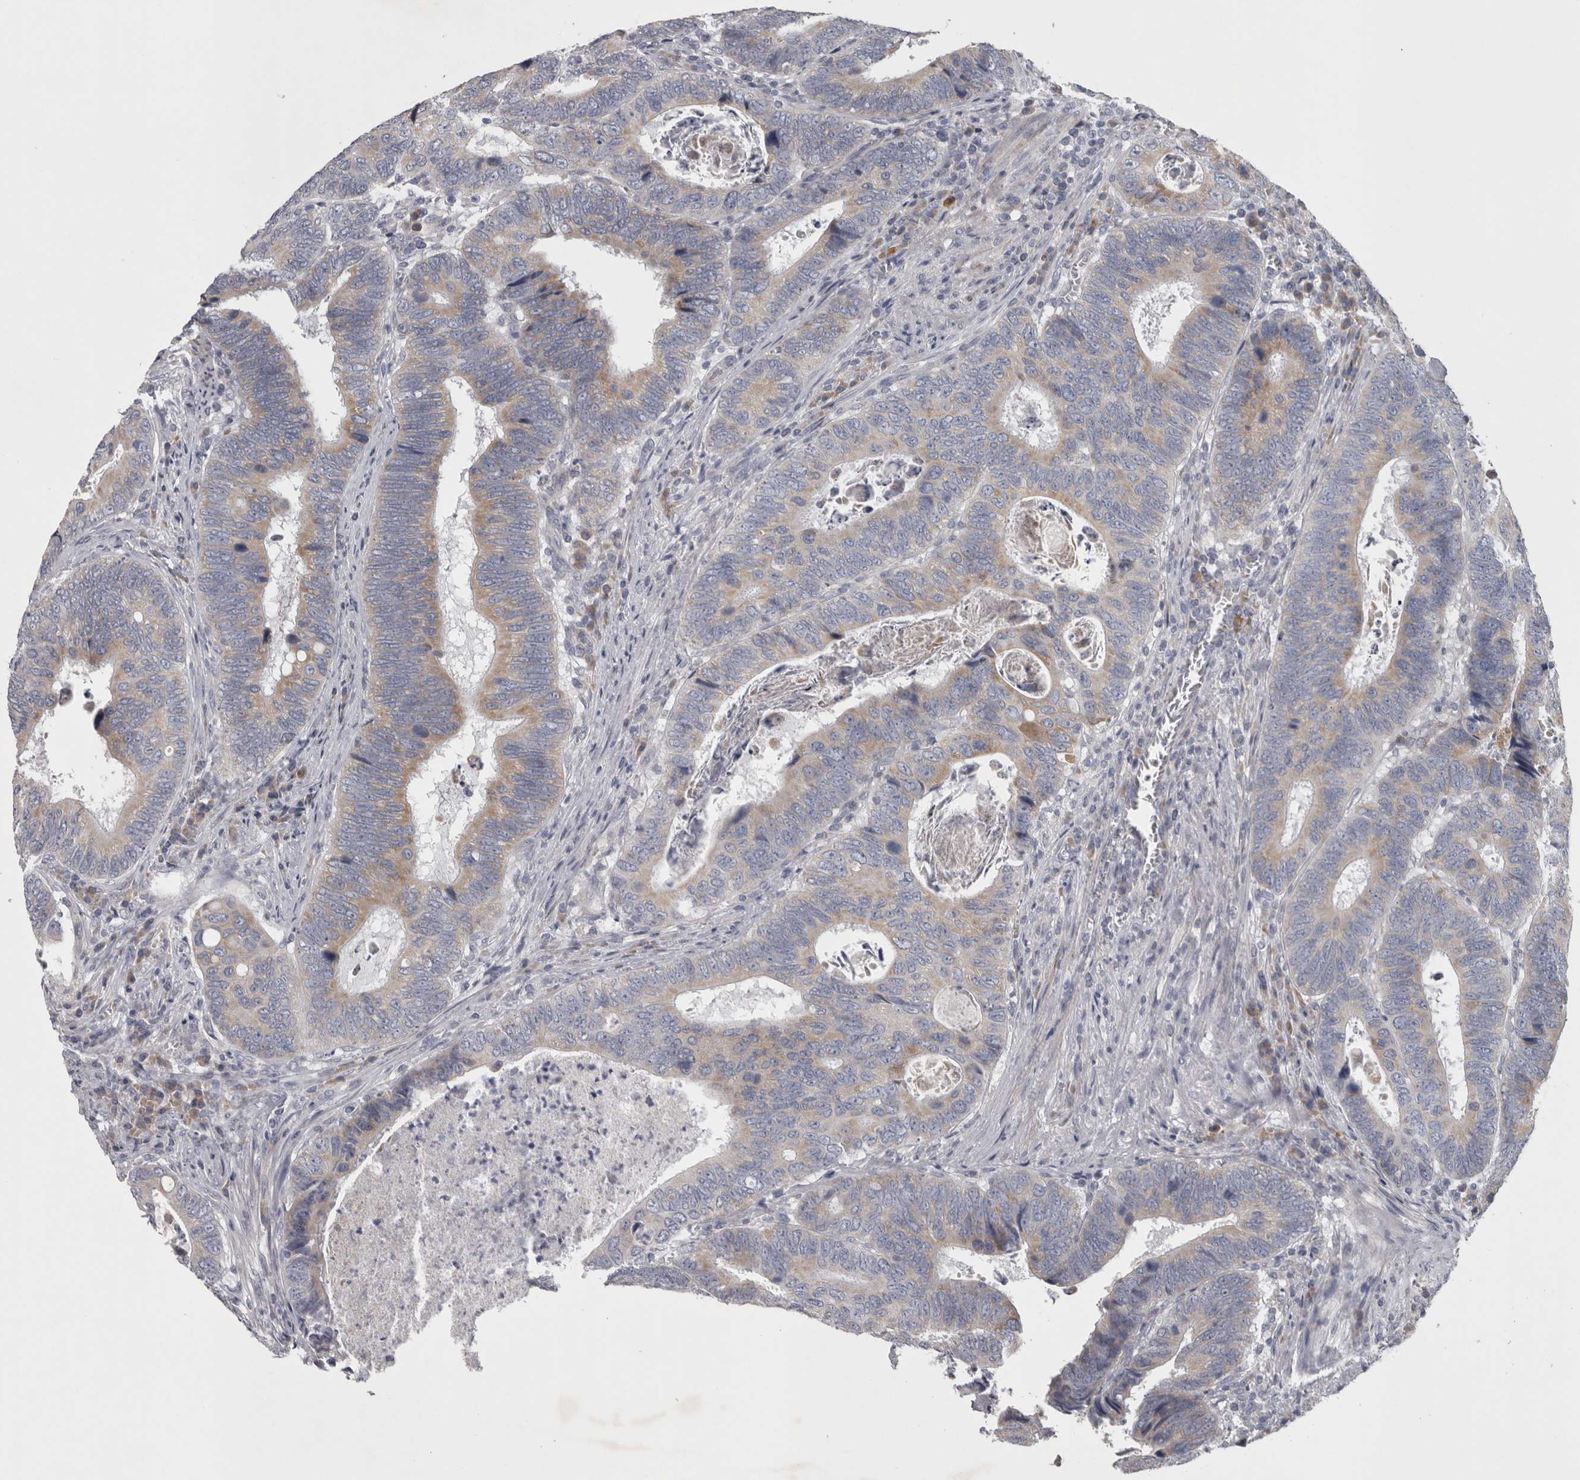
{"staining": {"intensity": "weak", "quantity": "25%-75%", "location": "cytoplasmic/membranous"}, "tissue": "colorectal cancer", "cell_type": "Tumor cells", "image_type": "cancer", "snomed": [{"axis": "morphology", "description": "Adenocarcinoma, NOS"}, {"axis": "topography", "description": "Colon"}], "caption": "DAB (3,3'-diaminobenzidine) immunohistochemical staining of colorectal adenocarcinoma displays weak cytoplasmic/membranous protein staining in approximately 25%-75% of tumor cells. (DAB IHC, brown staining for protein, blue staining for nuclei).", "gene": "DBT", "patient": {"sex": "male", "age": 72}}